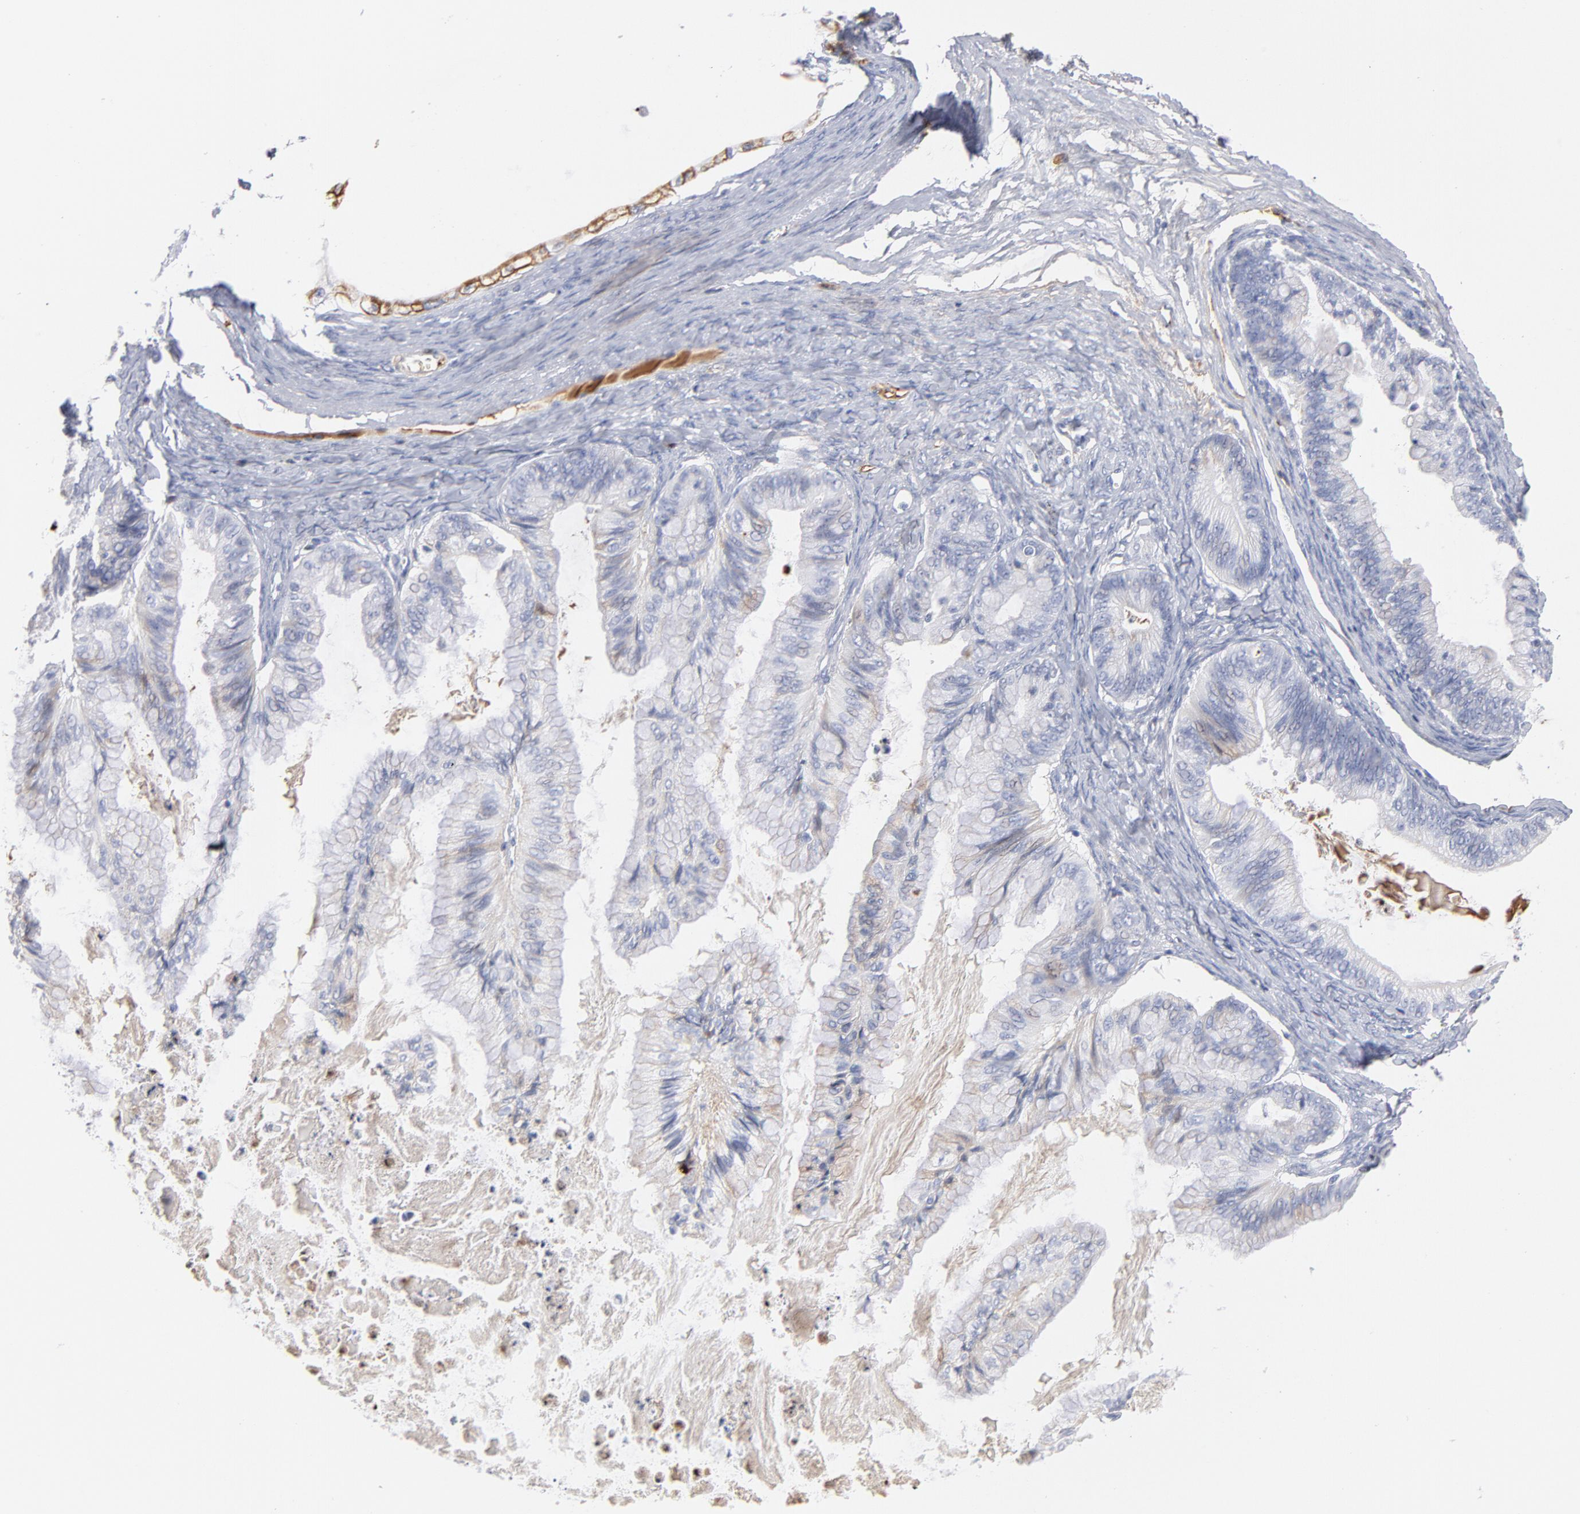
{"staining": {"intensity": "negative", "quantity": "none", "location": "none"}, "tissue": "ovarian cancer", "cell_type": "Tumor cells", "image_type": "cancer", "snomed": [{"axis": "morphology", "description": "Cystadenocarcinoma, mucinous, NOS"}, {"axis": "topography", "description": "Ovary"}], "caption": "The immunohistochemistry (IHC) image has no significant positivity in tumor cells of ovarian cancer (mucinous cystadenocarcinoma) tissue.", "gene": "PLAT", "patient": {"sex": "female", "age": 57}}